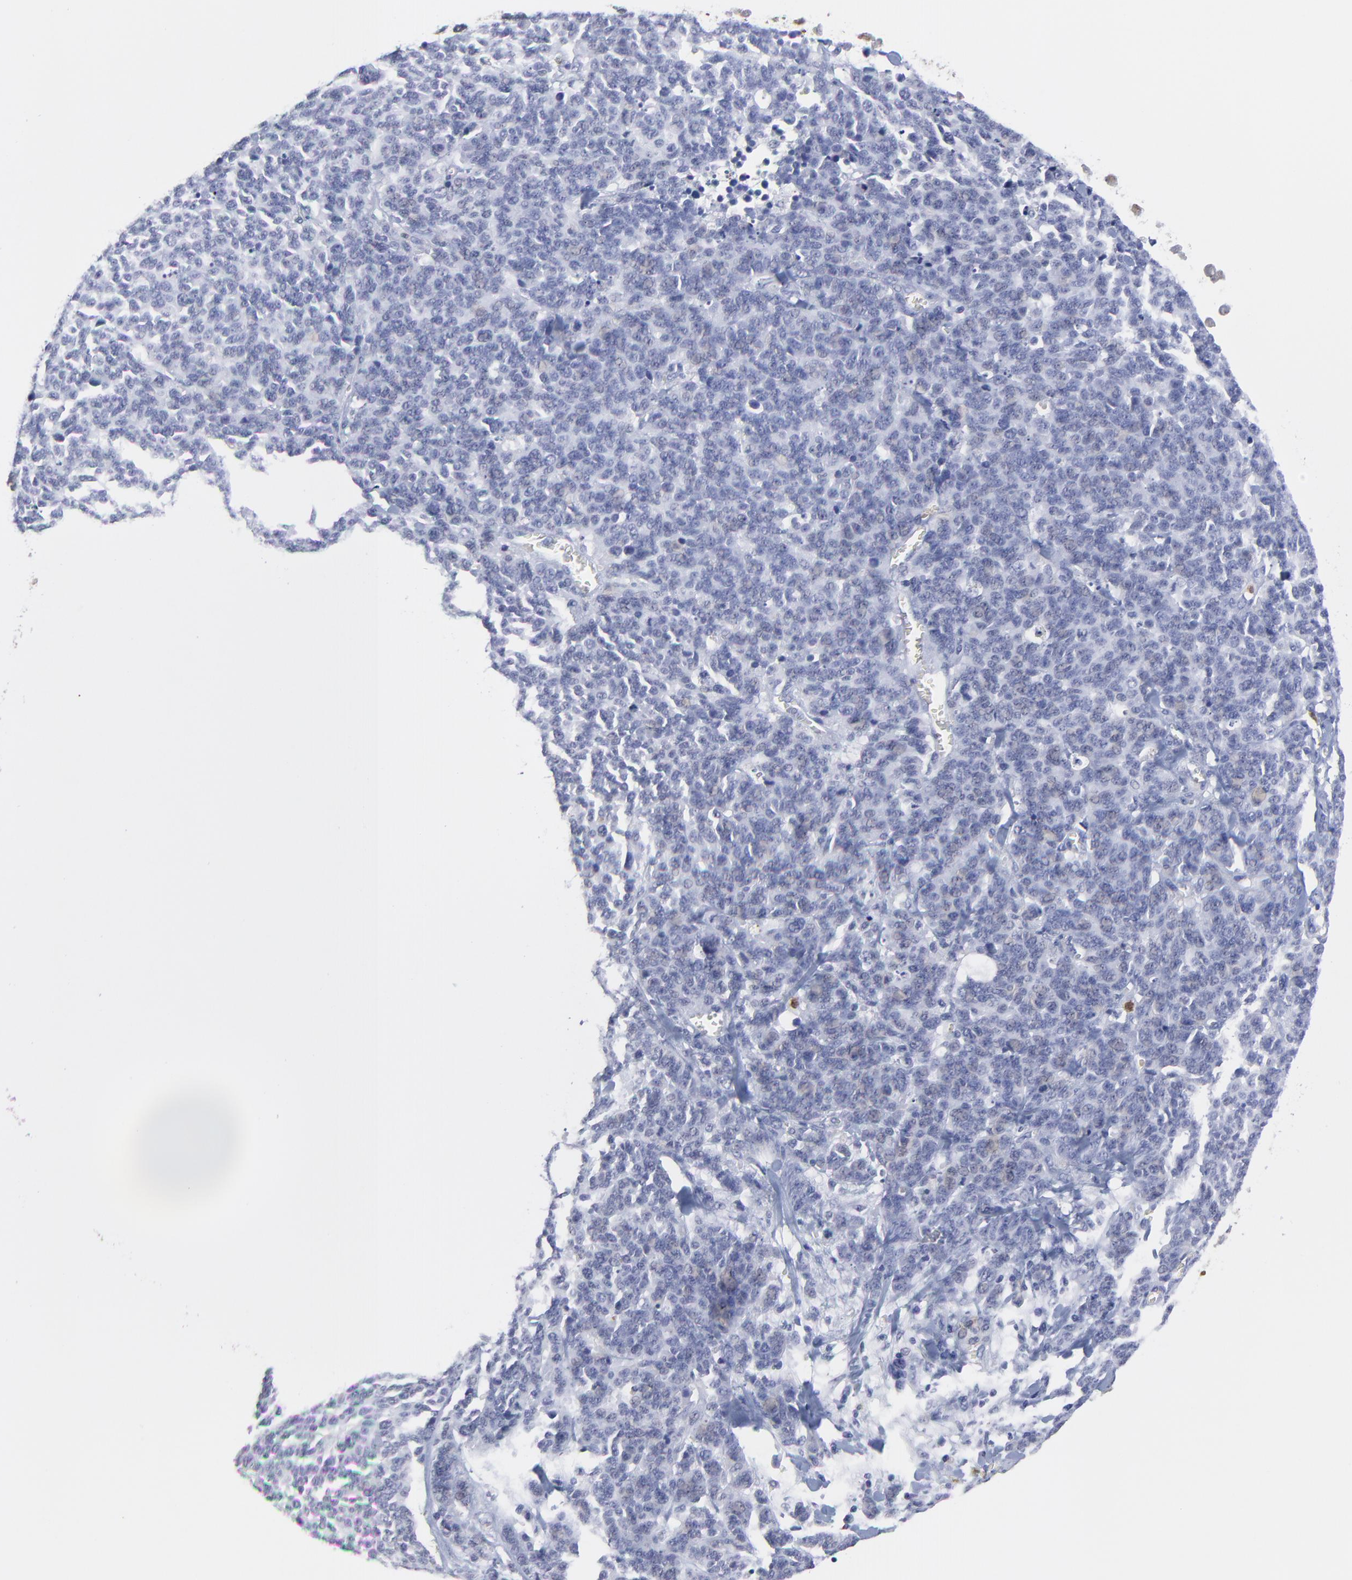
{"staining": {"intensity": "weak", "quantity": "<25%", "location": "nuclear"}, "tissue": "lung cancer", "cell_type": "Tumor cells", "image_type": "cancer", "snomed": [{"axis": "morphology", "description": "Neoplasm, malignant, NOS"}, {"axis": "topography", "description": "Lung"}], "caption": "DAB (3,3'-diaminobenzidine) immunohistochemical staining of human lung cancer exhibits no significant staining in tumor cells.", "gene": "SMARCA1", "patient": {"sex": "female", "age": 58}}